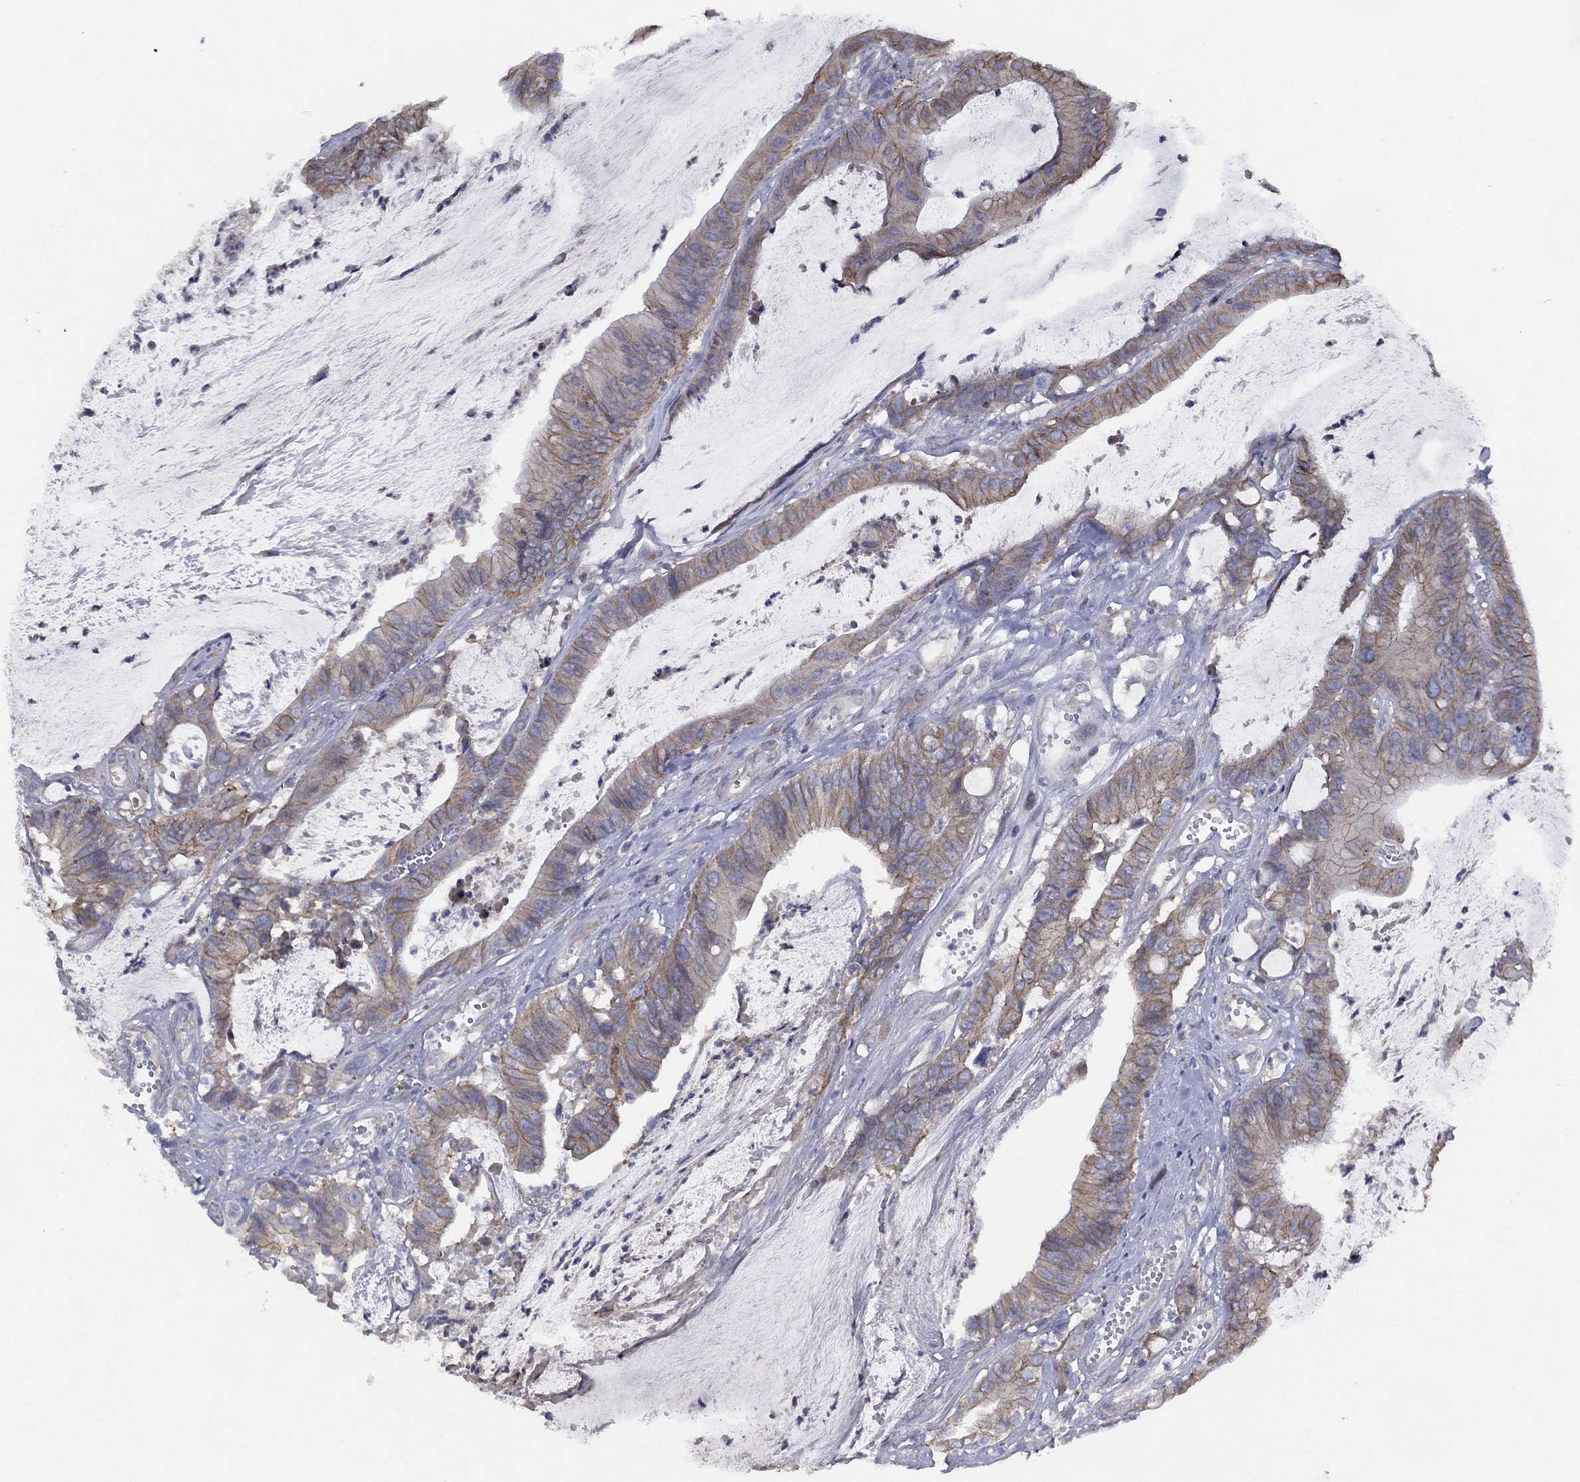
{"staining": {"intensity": "moderate", "quantity": "<25%", "location": "cytoplasmic/membranous"}, "tissue": "colorectal cancer", "cell_type": "Tumor cells", "image_type": "cancer", "snomed": [{"axis": "morphology", "description": "Adenocarcinoma, NOS"}, {"axis": "topography", "description": "Colon"}], "caption": "This micrograph reveals IHC staining of adenocarcinoma (colorectal), with low moderate cytoplasmic/membranous expression in about <25% of tumor cells.", "gene": "ZNF223", "patient": {"sex": "female", "age": 69}}